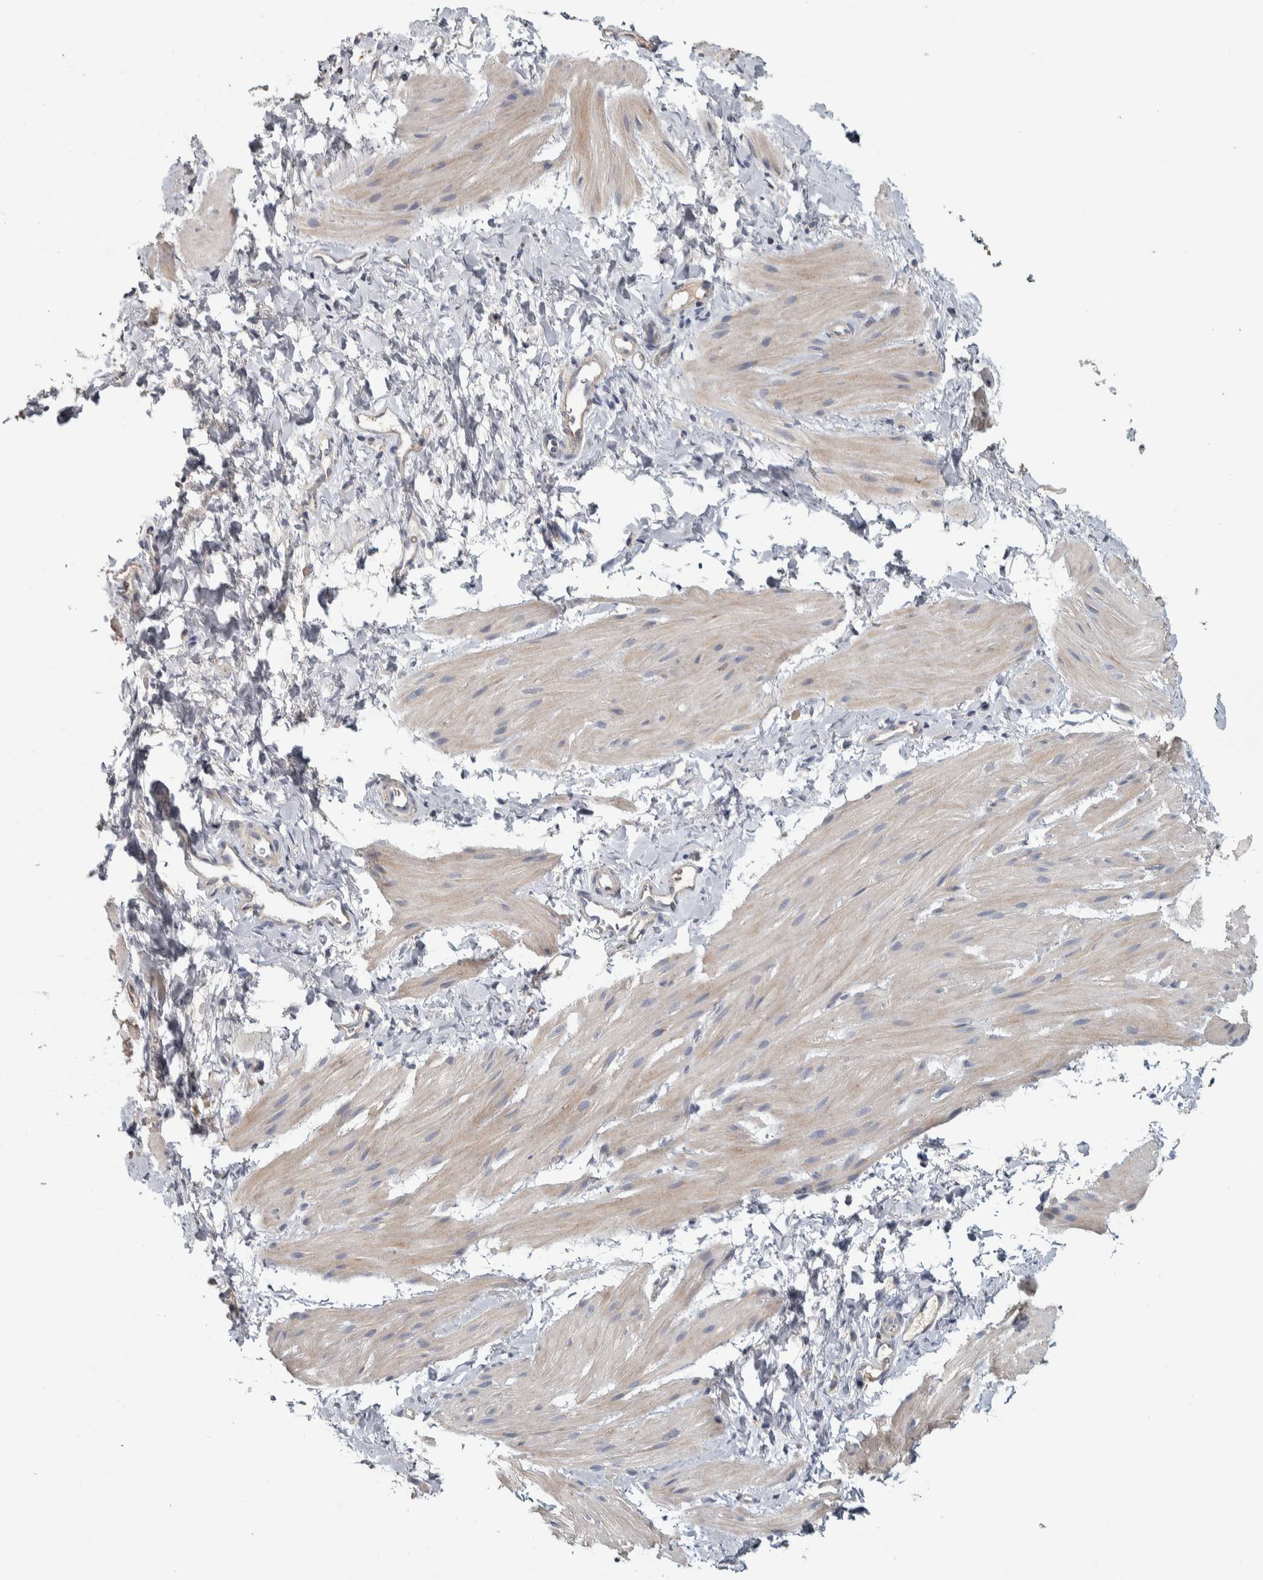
{"staining": {"intensity": "negative", "quantity": "none", "location": "none"}, "tissue": "smooth muscle", "cell_type": "Smooth muscle cells", "image_type": "normal", "snomed": [{"axis": "morphology", "description": "Normal tissue, NOS"}, {"axis": "topography", "description": "Smooth muscle"}], "caption": "Immunohistochemistry (IHC) of unremarkable smooth muscle reveals no positivity in smooth muscle cells.", "gene": "FAM78A", "patient": {"sex": "male", "age": 16}}